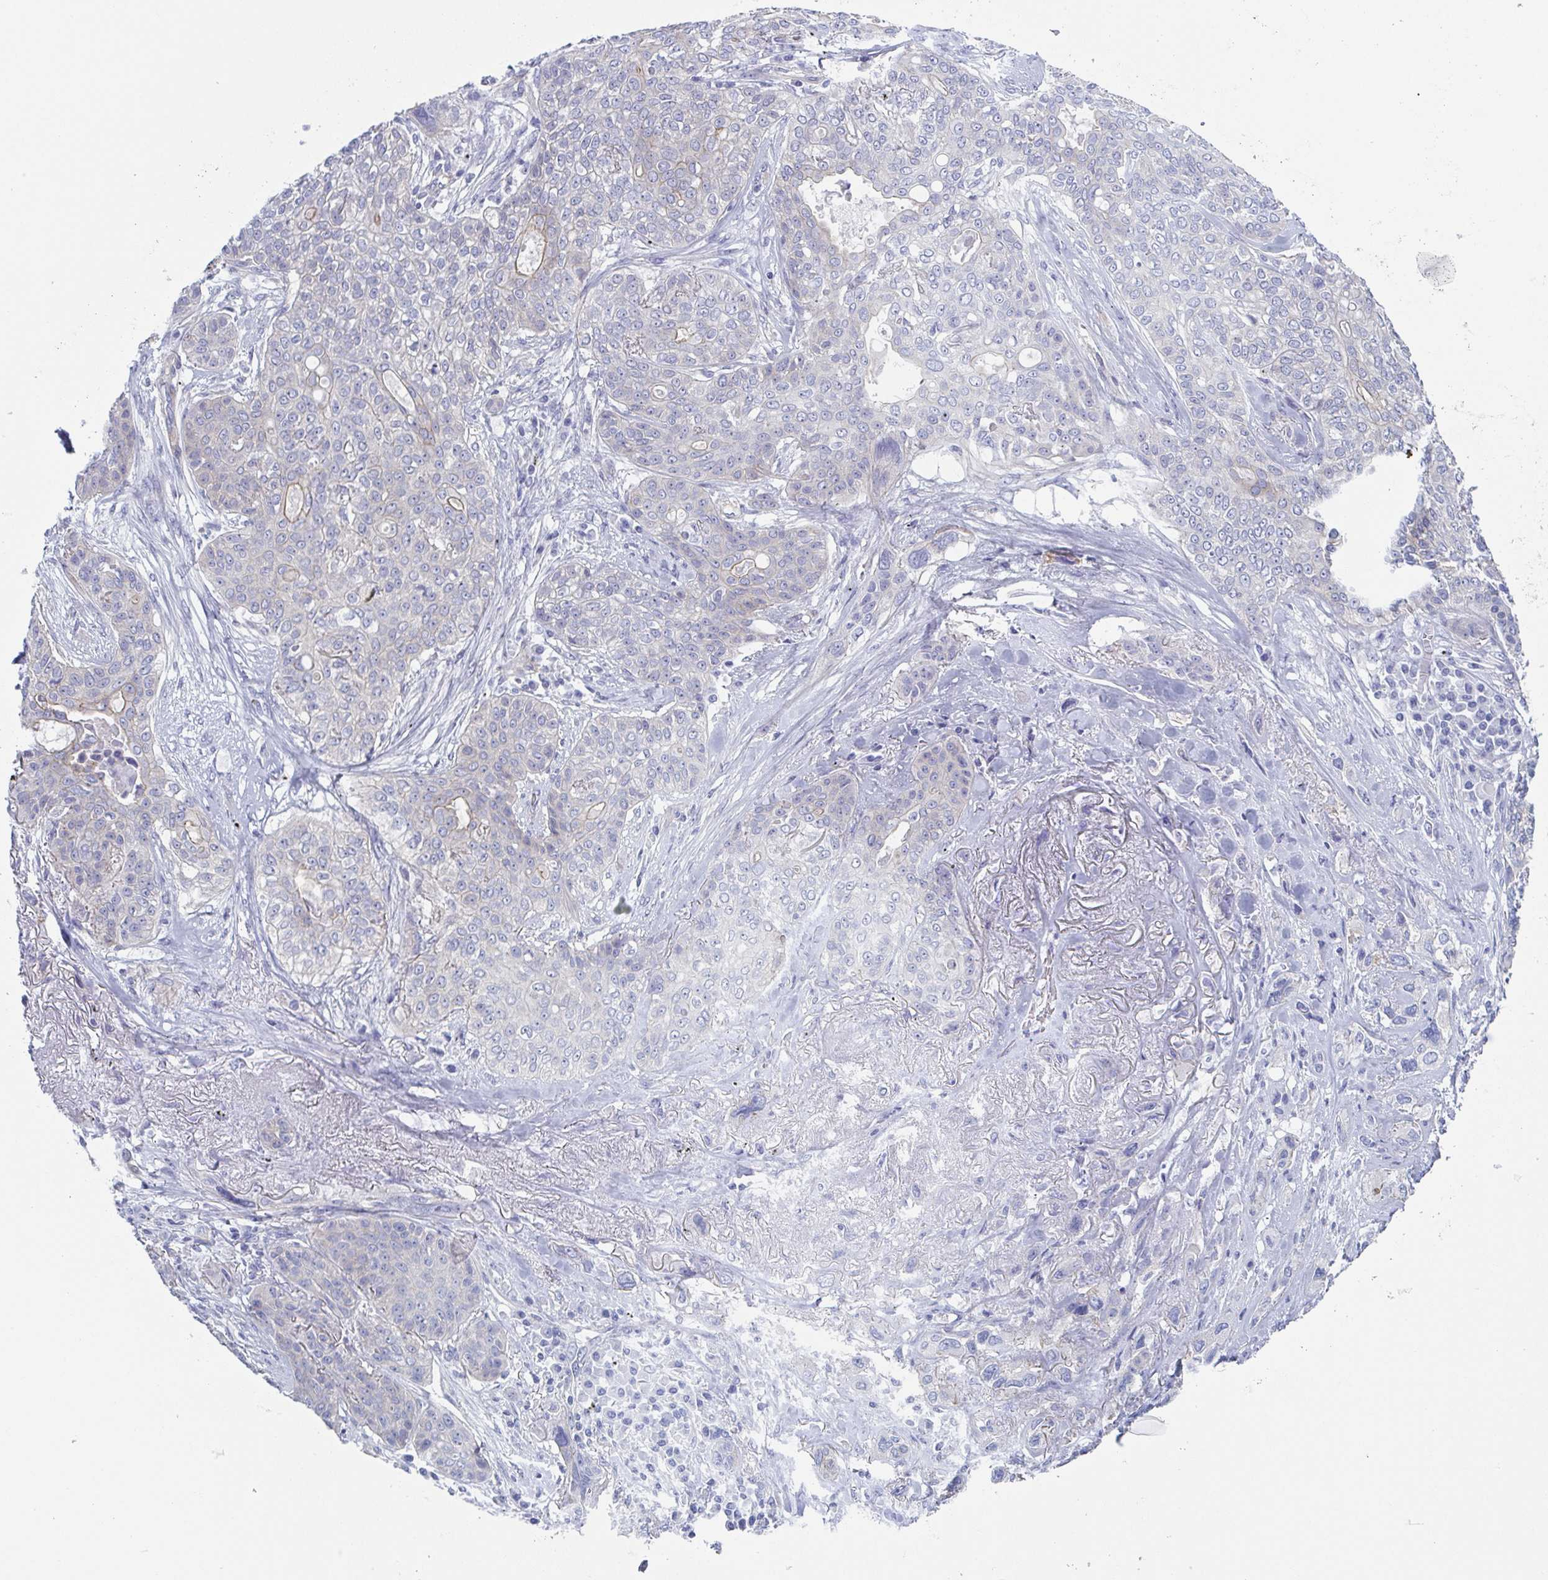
{"staining": {"intensity": "negative", "quantity": "none", "location": "none"}, "tissue": "lung cancer", "cell_type": "Tumor cells", "image_type": "cancer", "snomed": [{"axis": "morphology", "description": "Squamous cell carcinoma, NOS"}, {"axis": "topography", "description": "Lung"}], "caption": "Squamous cell carcinoma (lung) was stained to show a protein in brown. There is no significant staining in tumor cells. (Brightfield microscopy of DAB (3,3'-diaminobenzidine) immunohistochemistry at high magnification).", "gene": "DYNC1I1", "patient": {"sex": "female", "age": 70}}